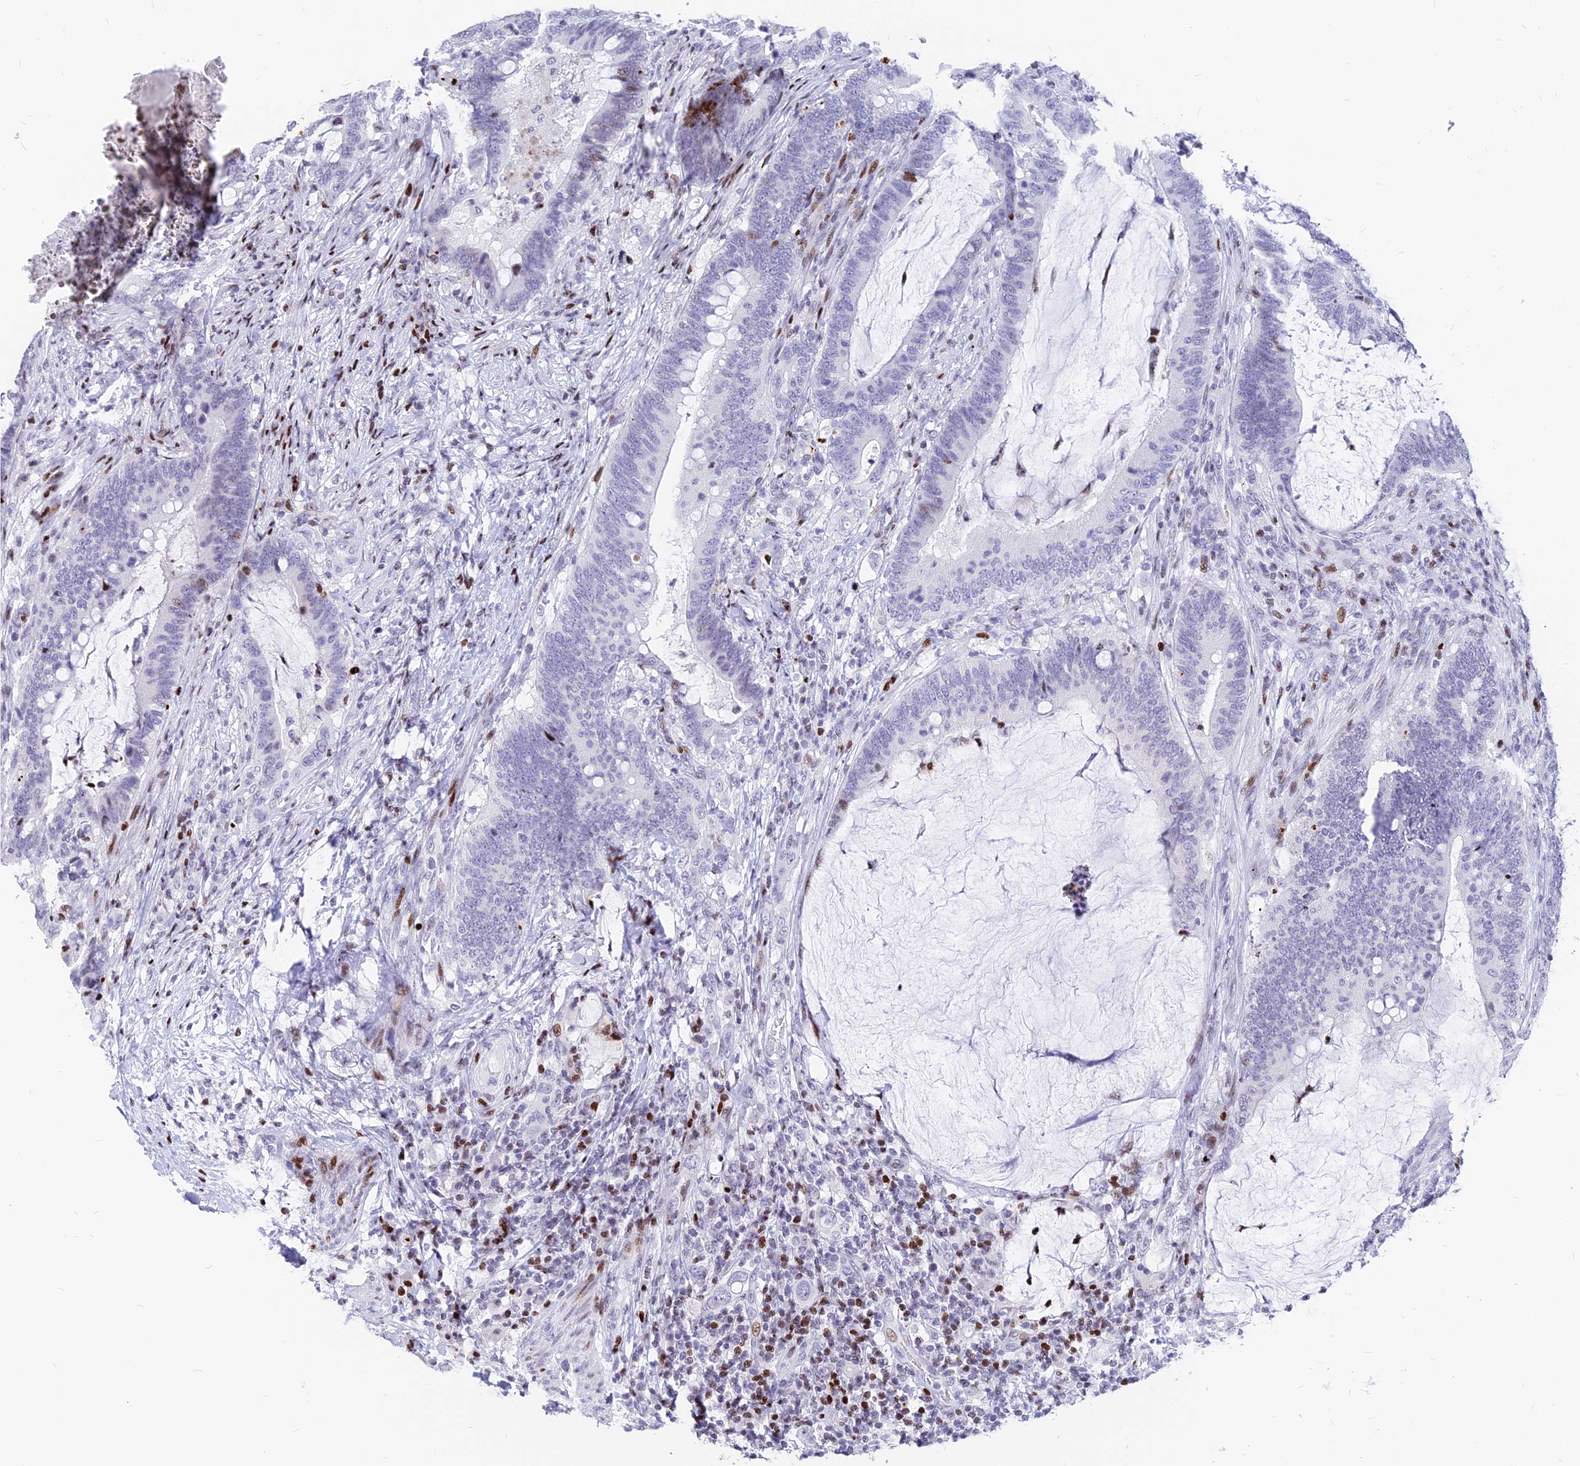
{"staining": {"intensity": "weak", "quantity": "<25%", "location": "nuclear"}, "tissue": "colorectal cancer", "cell_type": "Tumor cells", "image_type": "cancer", "snomed": [{"axis": "morphology", "description": "Adenocarcinoma, NOS"}, {"axis": "topography", "description": "Colon"}], "caption": "Colorectal adenocarcinoma was stained to show a protein in brown. There is no significant staining in tumor cells. (DAB (3,3'-diaminobenzidine) immunohistochemistry, high magnification).", "gene": "PRPS1", "patient": {"sex": "female", "age": 66}}